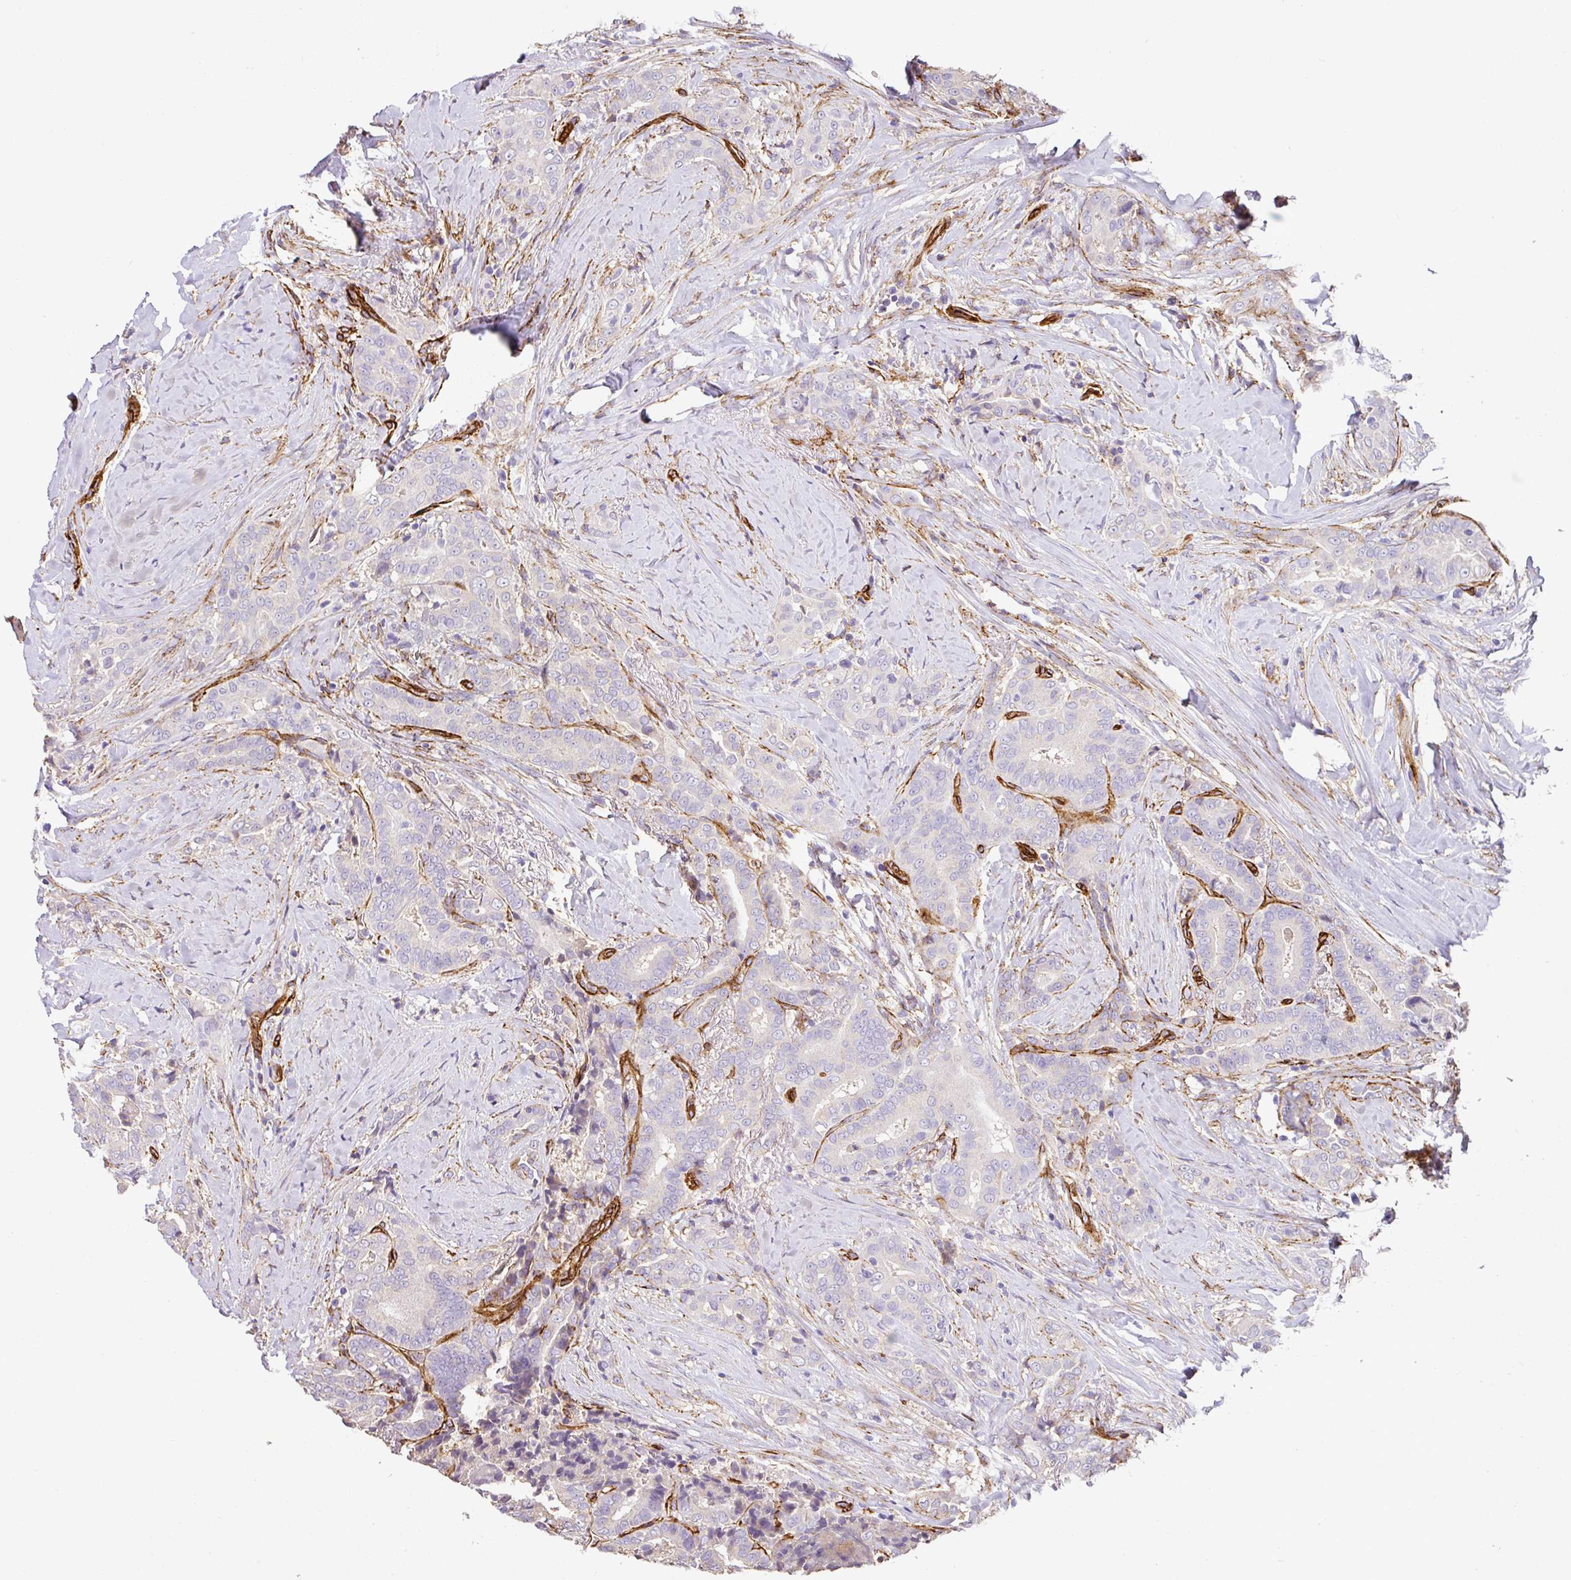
{"staining": {"intensity": "negative", "quantity": "none", "location": "none"}, "tissue": "thyroid cancer", "cell_type": "Tumor cells", "image_type": "cancer", "snomed": [{"axis": "morphology", "description": "Papillary adenocarcinoma, NOS"}, {"axis": "topography", "description": "Thyroid gland"}], "caption": "This is a micrograph of IHC staining of thyroid cancer, which shows no expression in tumor cells. (Brightfield microscopy of DAB immunohistochemistry at high magnification).", "gene": "SLC25A17", "patient": {"sex": "male", "age": 61}}